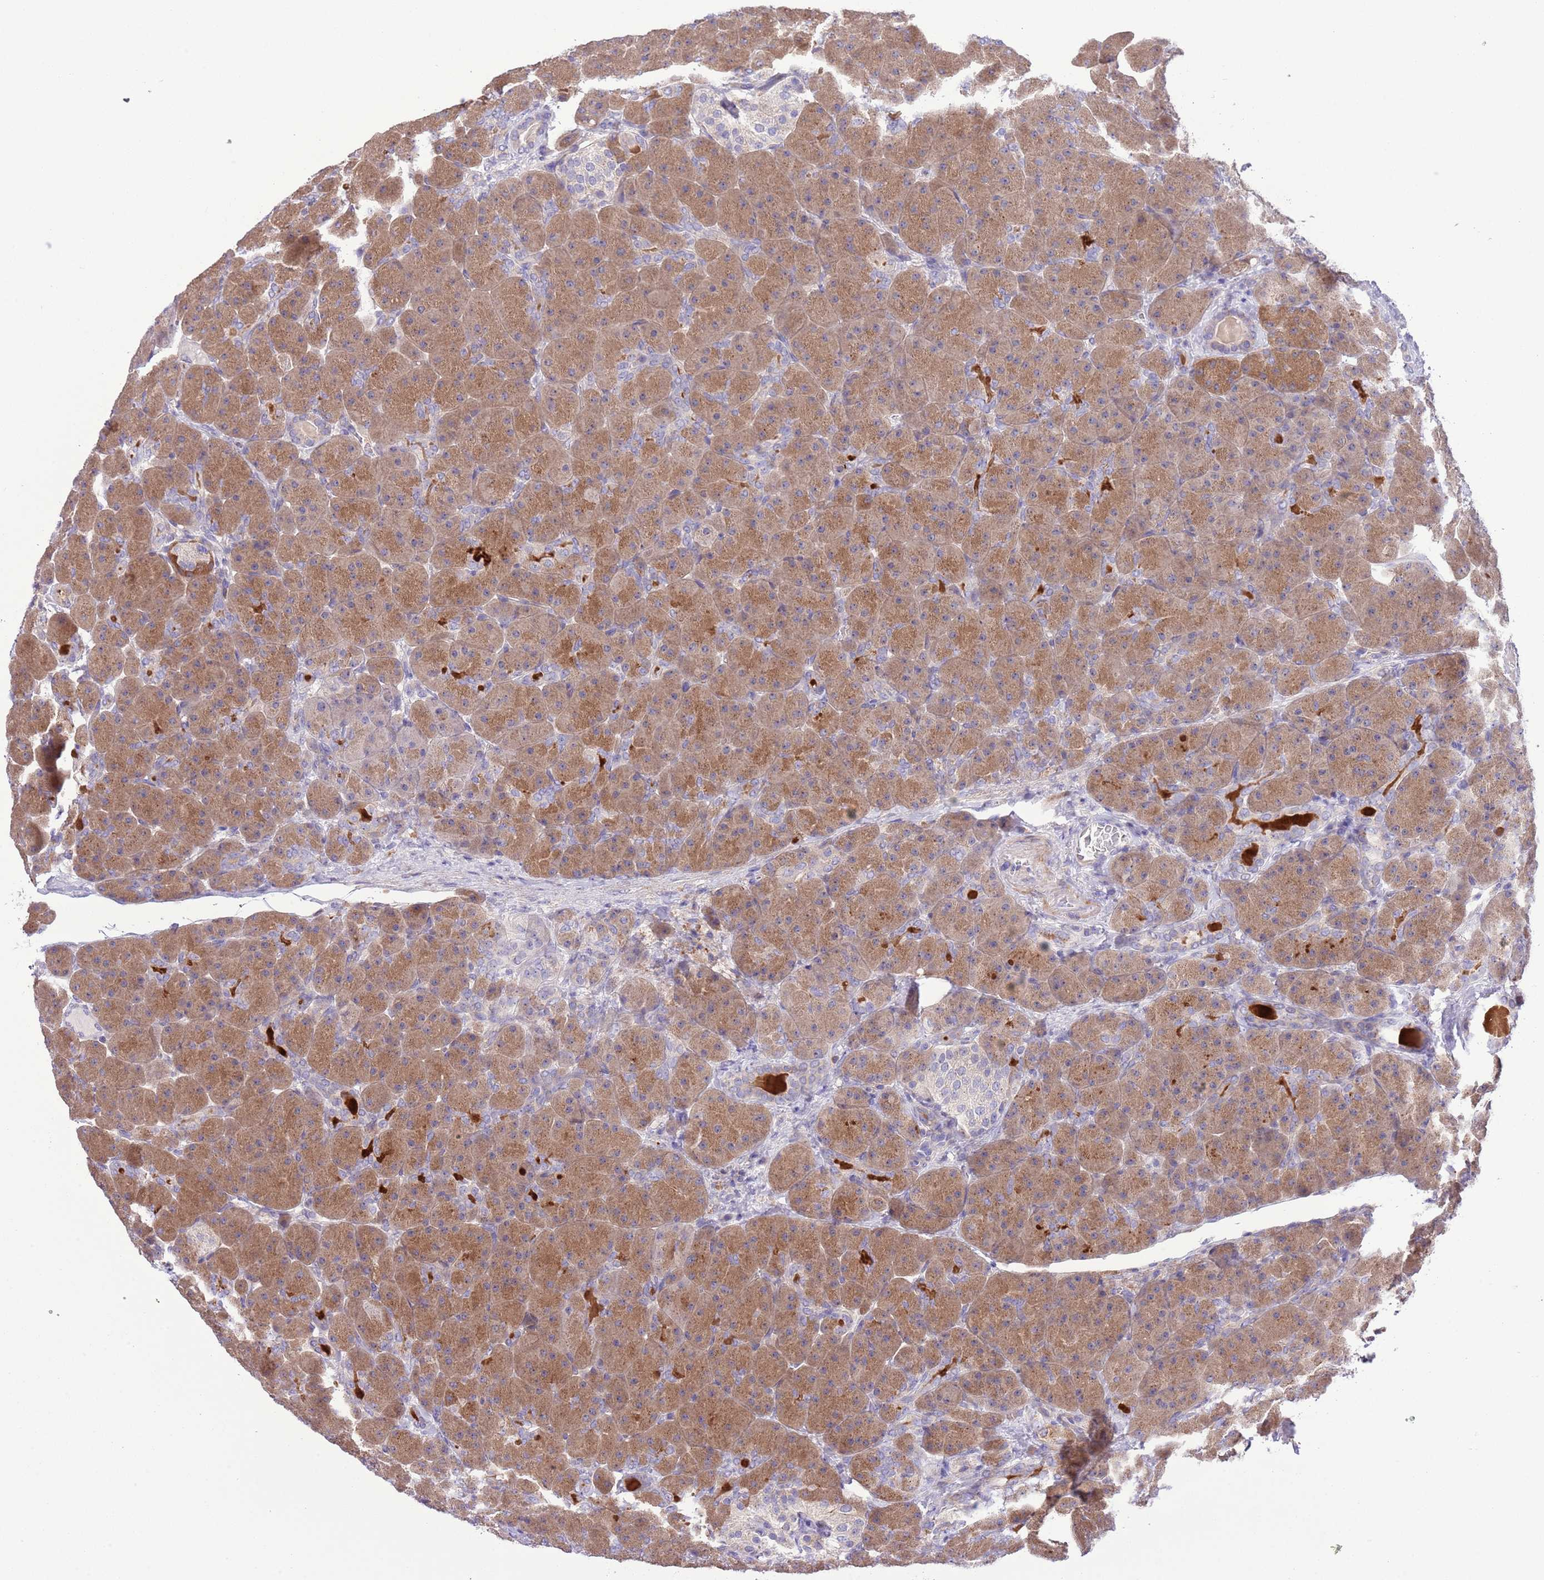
{"staining": {"intensity": "moderate", "quantity": ">75%", "location": "cytoplasmic/membranous"}, "tissue": "pancreas", "cell_type": "Exocrine glandular cells", "image_type": "normal", "snomed": [{"axis": "morphology", "description": "Normal tissue, NOS"}, {"axis": "topography", "description": "Pancreas"}], "caption": "The immunohistochemical stain highlights moderate cytoplasmic/membranous staining in exocrine glandular cells of benign pancreas. (Stains: DAB in brown, nuclei in blue, Microscopy: brightfield microscopy at high magnification).", "gene": "PRR32", "patient": {"sex": "male", "age": 66}}